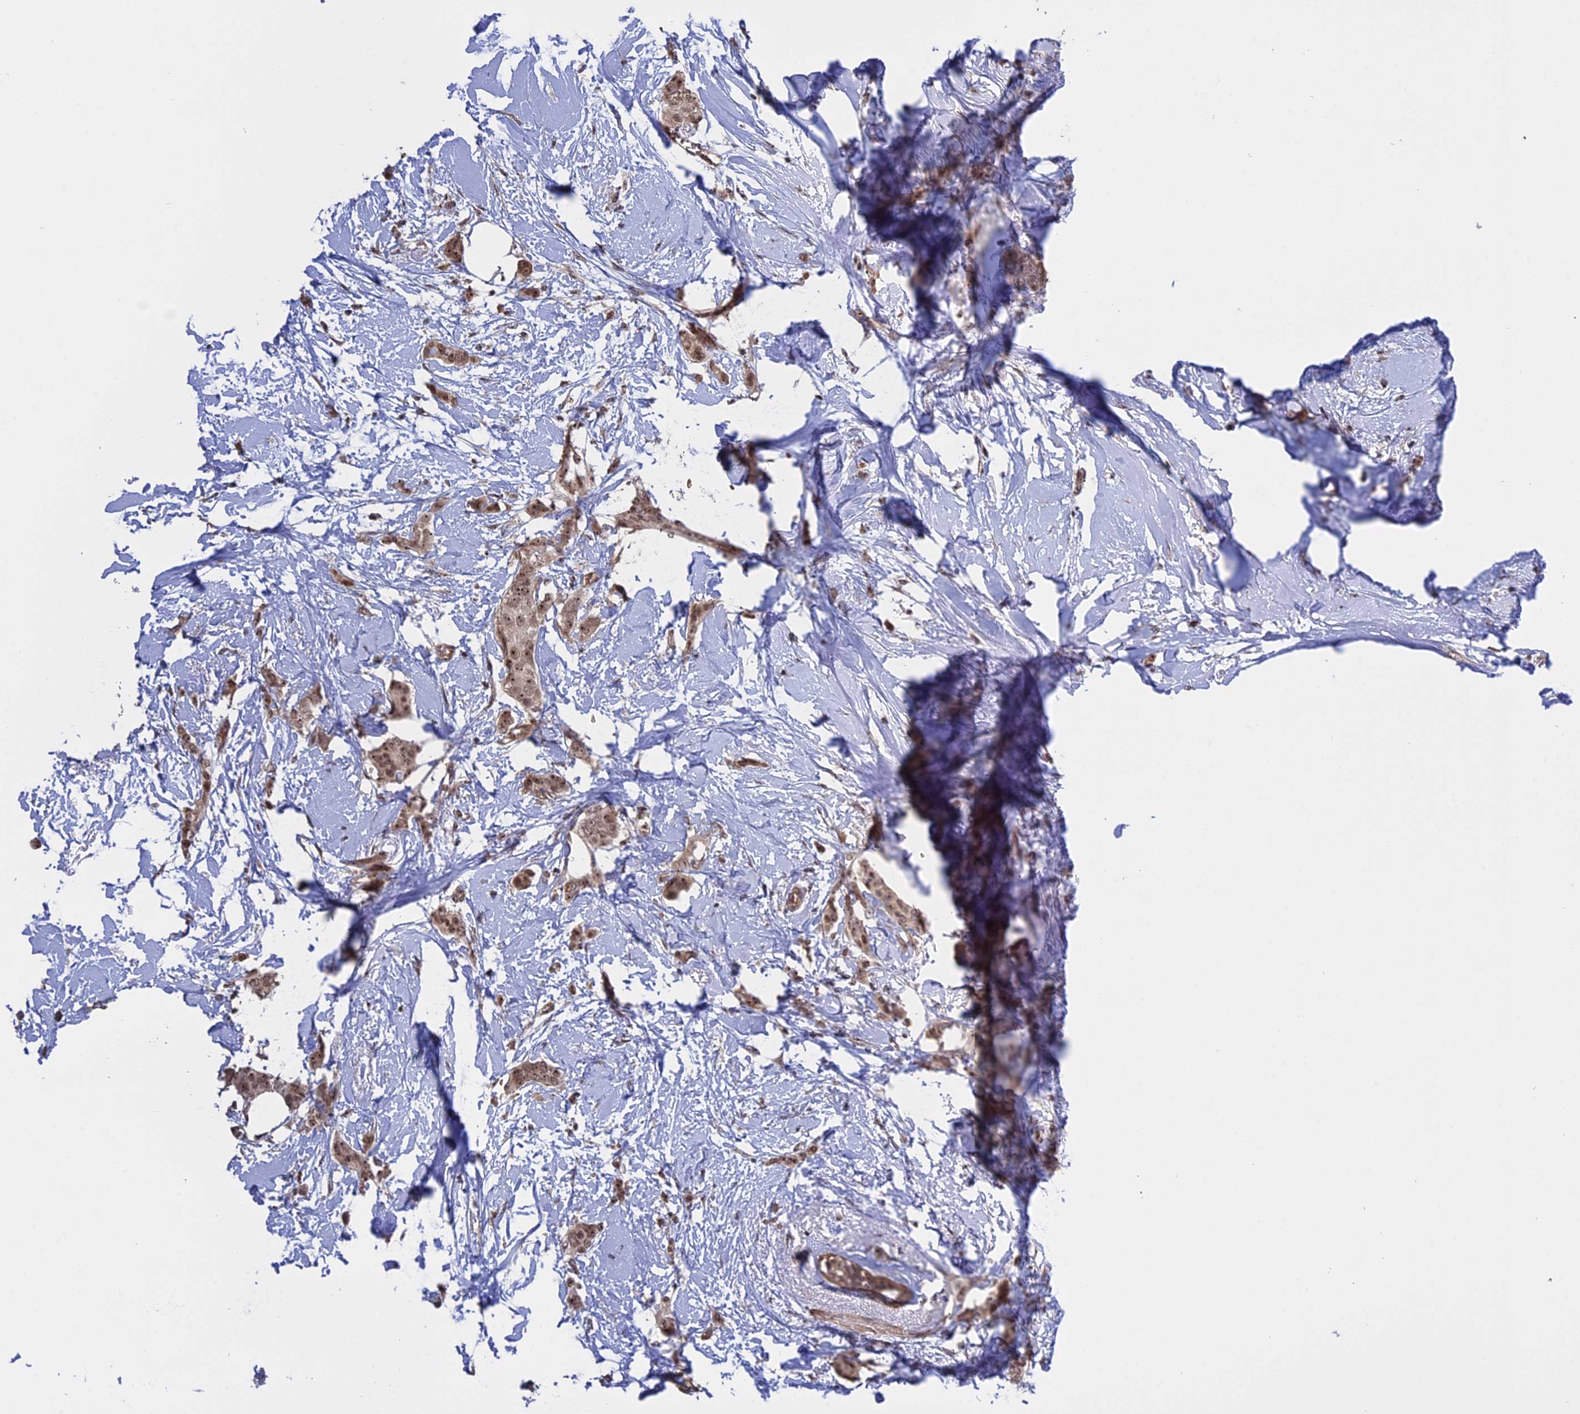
{"staining": {"intensity": "weak", "quantity": ">75%", "location": "nuclear"}, "tissue": "breast cancer", "cell_type": "Tumor cells", "image_type": "cancer", "snomed": [{"axis": "morphology", "description": "Duct carcinoma"}, {"axis": "topography", "description": "Breast"}], "caption": "High-magnification brightfield microscopy of breast cancer stained with DAB (3,3'-diaminobenzidine) (brown) and counterstained with hematoxylin (blue). tumor cells exhibit weak nuclear staining is appreciated in about>75% of cells.", "gene": "MGA", "patient": {"sex": "female", "age": 72}}